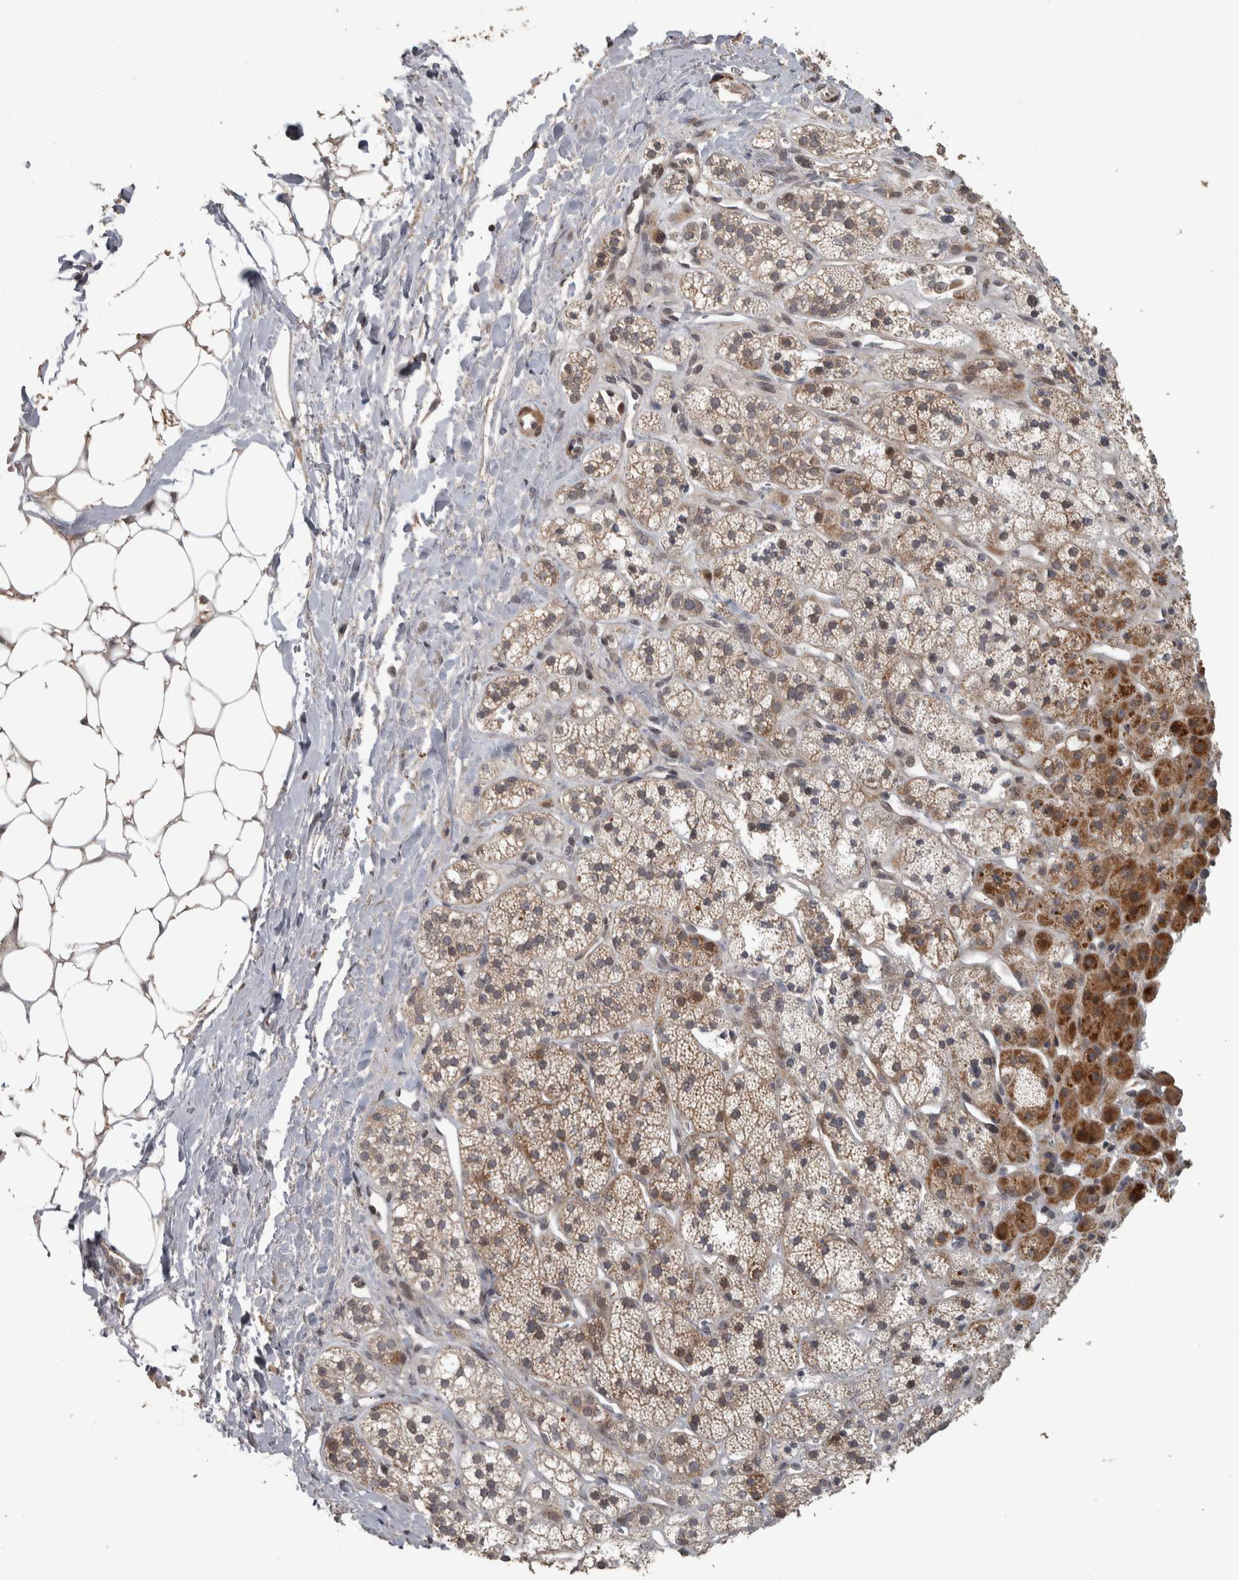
{"staining": {"intensity": "strong", "quantity": "25%-75%", "location": "cytoplasmic/membranous"}, "tissue": "adrenal gland", "cell_type": "Glandular cells", "image_type": "normal", "snomed": [{"axis": "morphology", "description": "Normal tissue, NOS"}, {"axis": "topography", "description": "Adrenal gland"}], "caption": "Immunohistochemical staining of normal human adrenal gland demonstrates 25%-75% levels of strong cytoplasmic/membranous protein positivity in approximately 25%-75% of glandular cells. (Brightfield microscopy of DAB IHC at high magnification).", "gene": "ERAL1", "patient": {"sex": "male", "age": 56}}